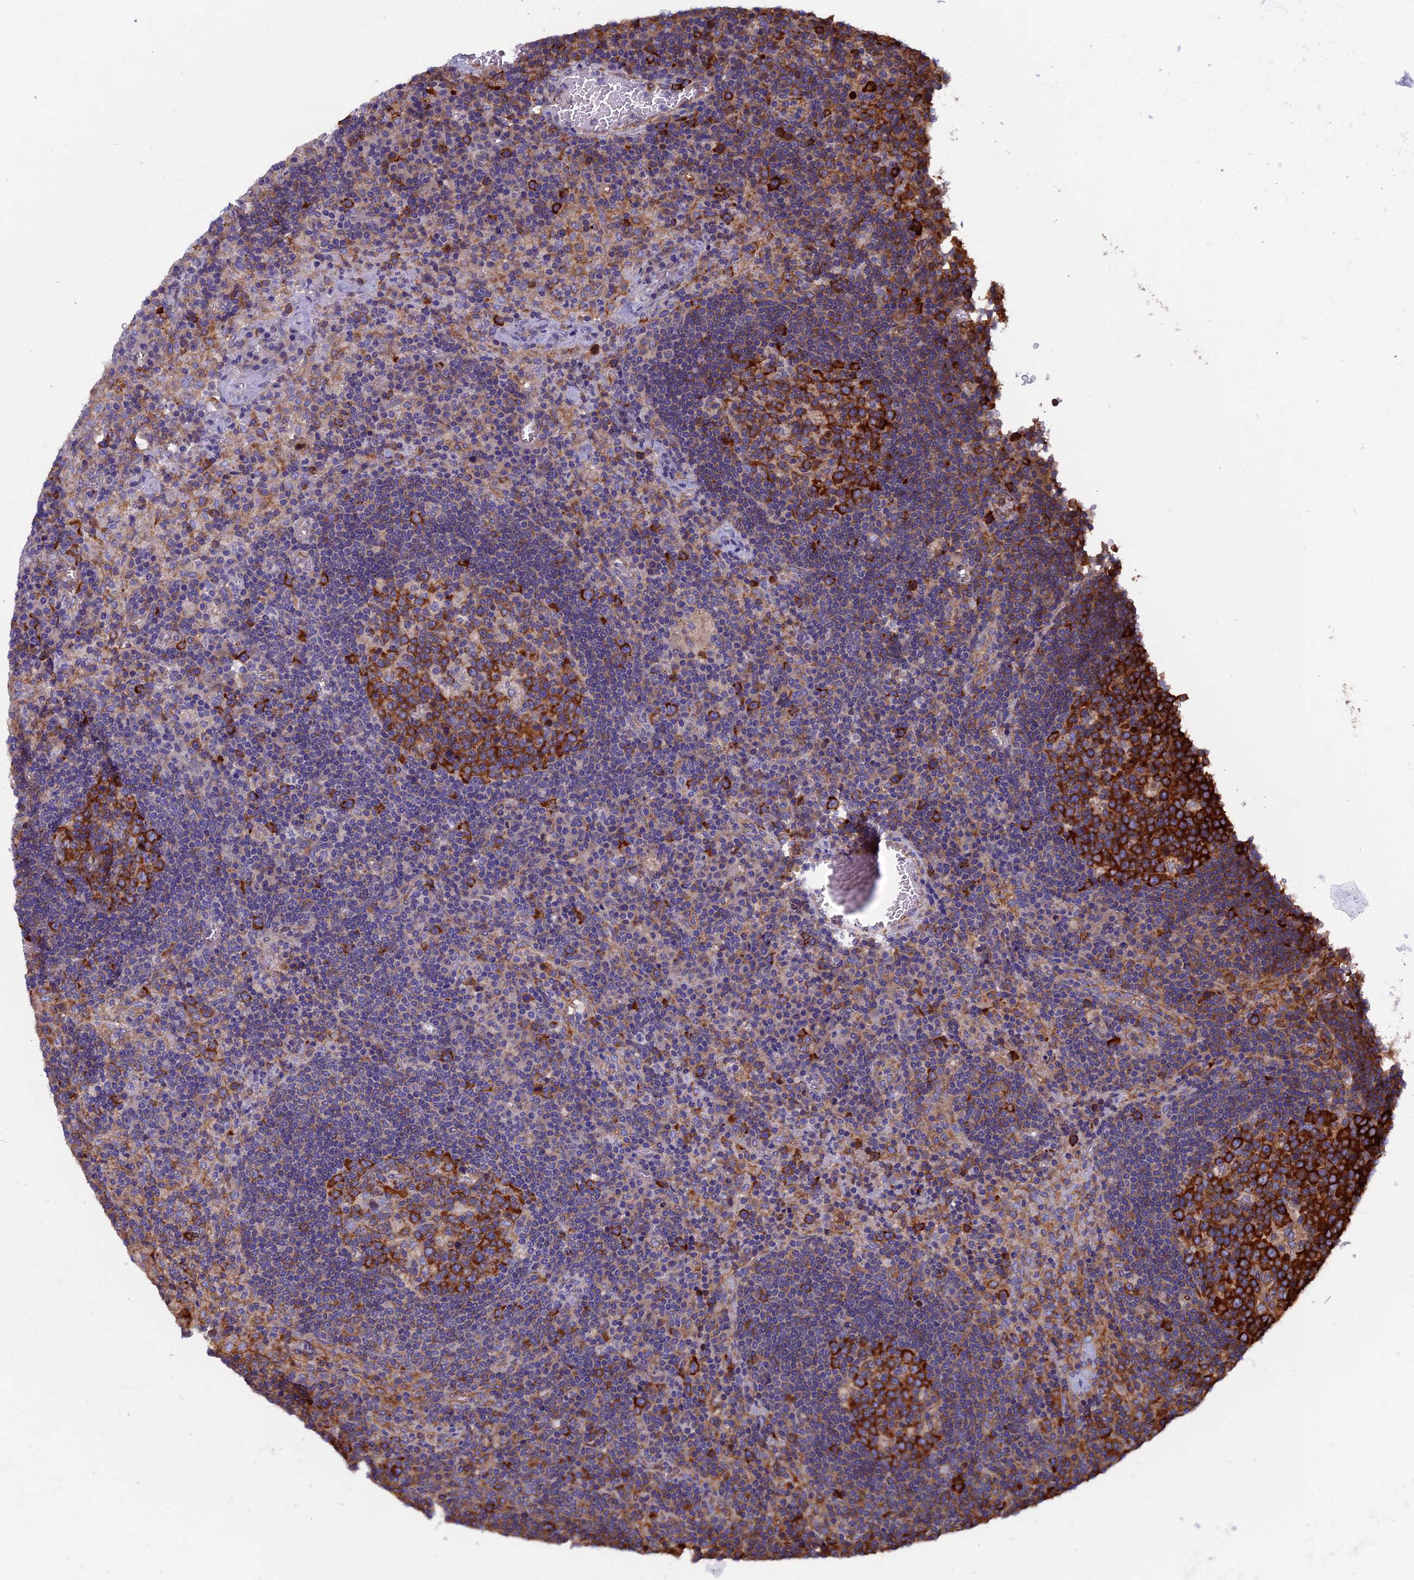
{"staining": {"intensity": "strong", "quantity": ">75%", "location": "cytoplasmic/membranous"}, "tissue": "lymph node", "cell_type": "Germinal center cells", "image_type": "normal", "snomed": [{"axis": "morphology", "description": "Normal tissue, NOS"}, {"axis": "topography", "description": "Lymph node"}], "caption": "The micrograph exhibits a brown stain indicating the presence of a protein in the cytoplasmic/membranous of germinal center cells in lymph node. (Stains: DAB in brown, nuclei in blue, Microscopy: brightfield microscopy at high magnification).", "gene": "YBX1", "patient": {"sex": "male", "age": 58}}